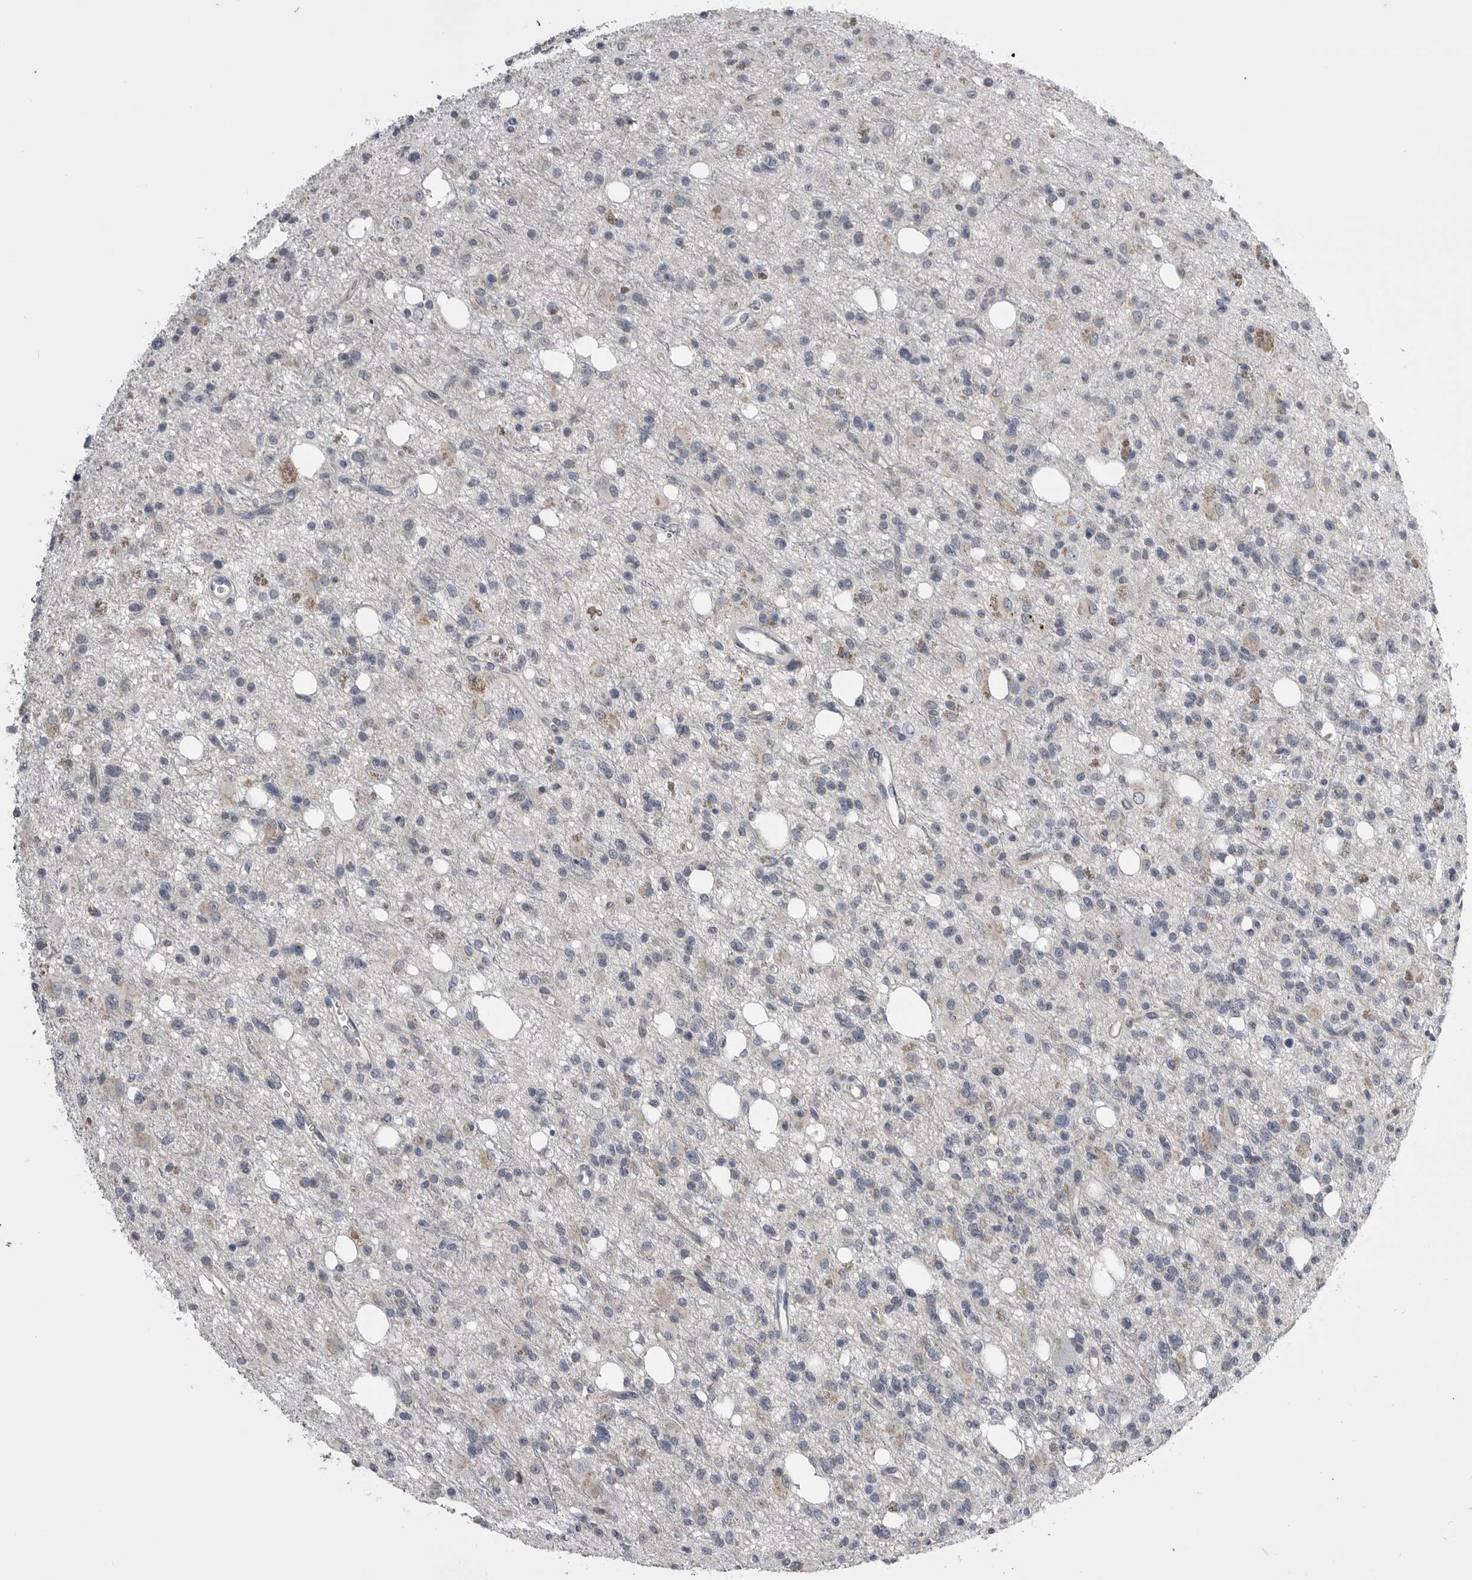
{"staining": {"intensity": "negative", "quantity": "none", "location": "none"}, "tissue": "glioma", "cell_type": "Tumor cells", "image_type": "cancer", "snomed": [{"axis": "morphology", "description": "Glioma, malignant, High grade"}, {"axis": "topography", "description": "Brain"}], "caption": "Immunohistochemical staining of glioma reveals no significant staining in tumor cells. Brightfield microscopy of IHC stained with DAB (3,3'-diaminobenzidine) (brown) and hematoxylin (blue), captured at high magnification.", "gene": "OPLAH", "patient": {"sex": "female", "age": 62}}